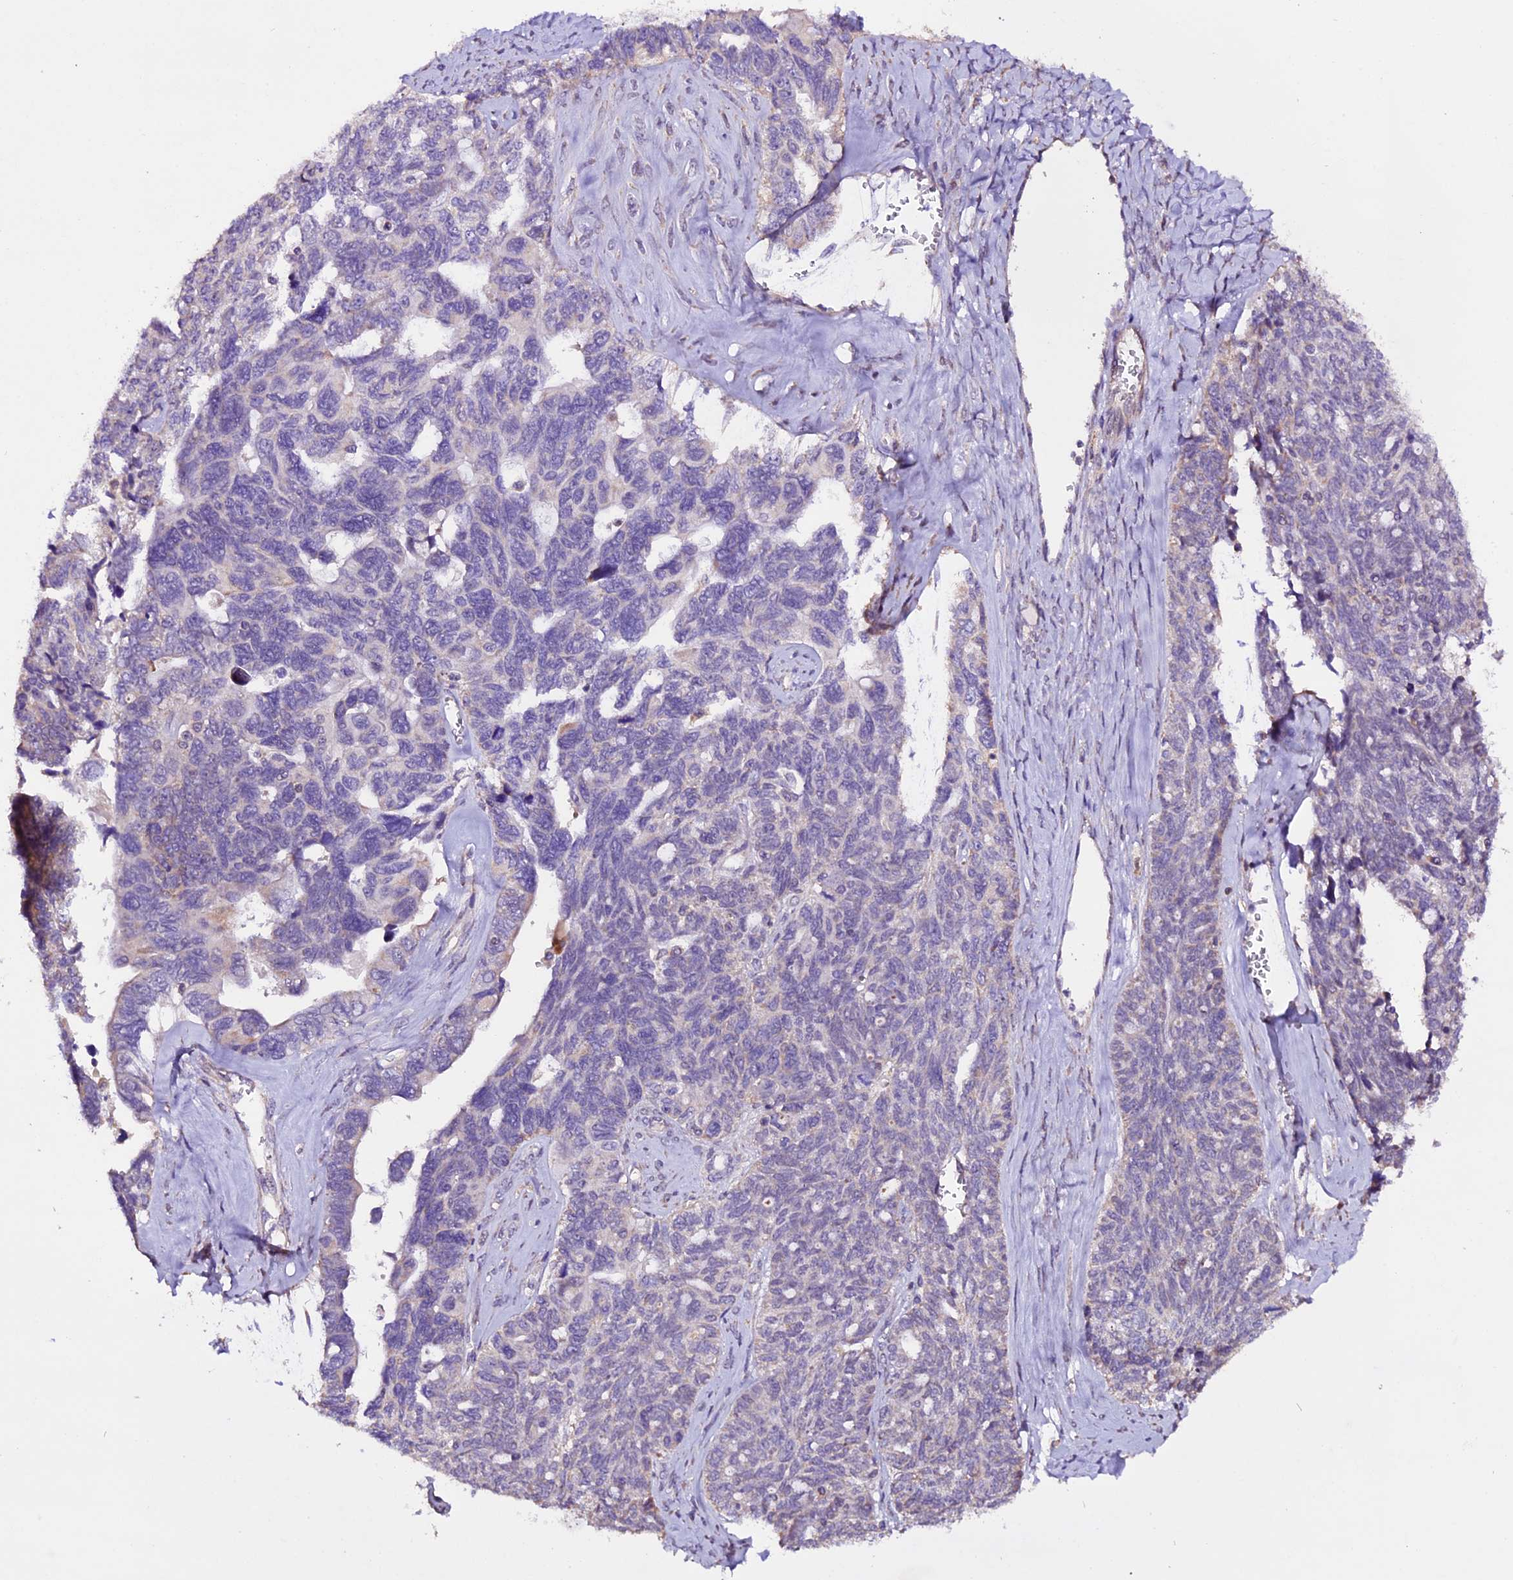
{"staining": {"intensity": "negative", "quantity": "none", "location": "none"}, "tissue": "ovarian cancer", "cell_type": "Tumor cells", "image_type": "cancer", "snomed": [{"axis": "morphology", "description": "Cystadenocarcinoma, serous, NOS"}, {"axis": "topography", "description": "Ovary"}], "caption": "High power microscopy micrograph of an immunohistochemistry (IHC) image of serous cystadenocarcinoma (ovarian), revealing no significant staining in tumor cells. (DAB IHC visualized using brightfield microscopy, high magnification).", "gene": "DDX28", "patient": {"sex": "female", "age": 79}}